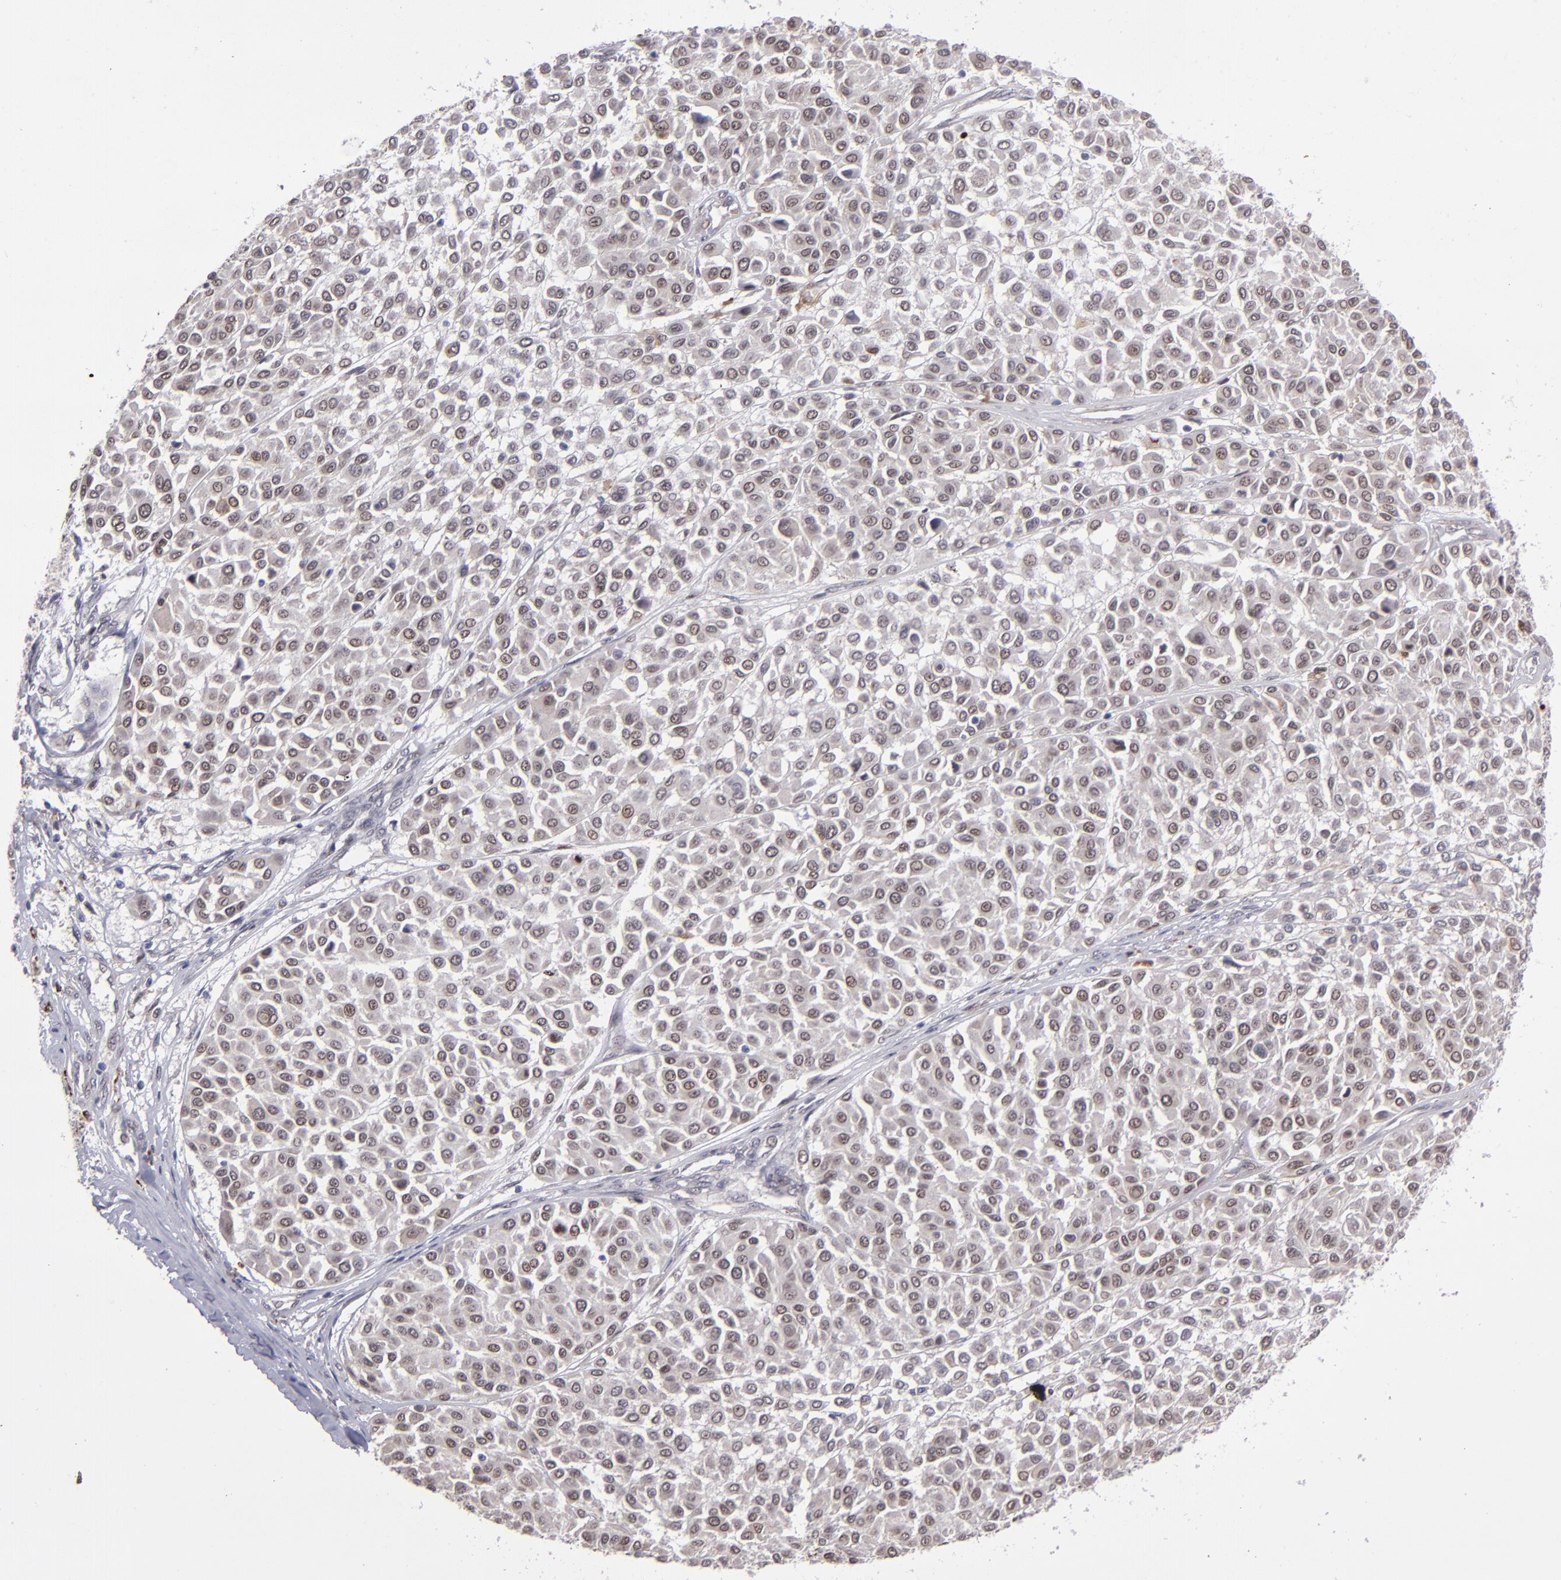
{"staining": {"intensity": "weak", "quantity": "<25%", "location": "cytoplasmic/membranous"}, "tissue": "melanoma", "cell_type": "Tumor cells", "image_type": "cancer", "snomed": [{"axis": "morphology", "description": "Malignant melanoma, Metastatic site"}, {"axis": "topography", "description": "Soft tissue"}], "caption": "IHC of human melanoma shows no positivity in tumor cells.", "gene": "RREB1", "patient": {"sex": "male", "age": 41}}